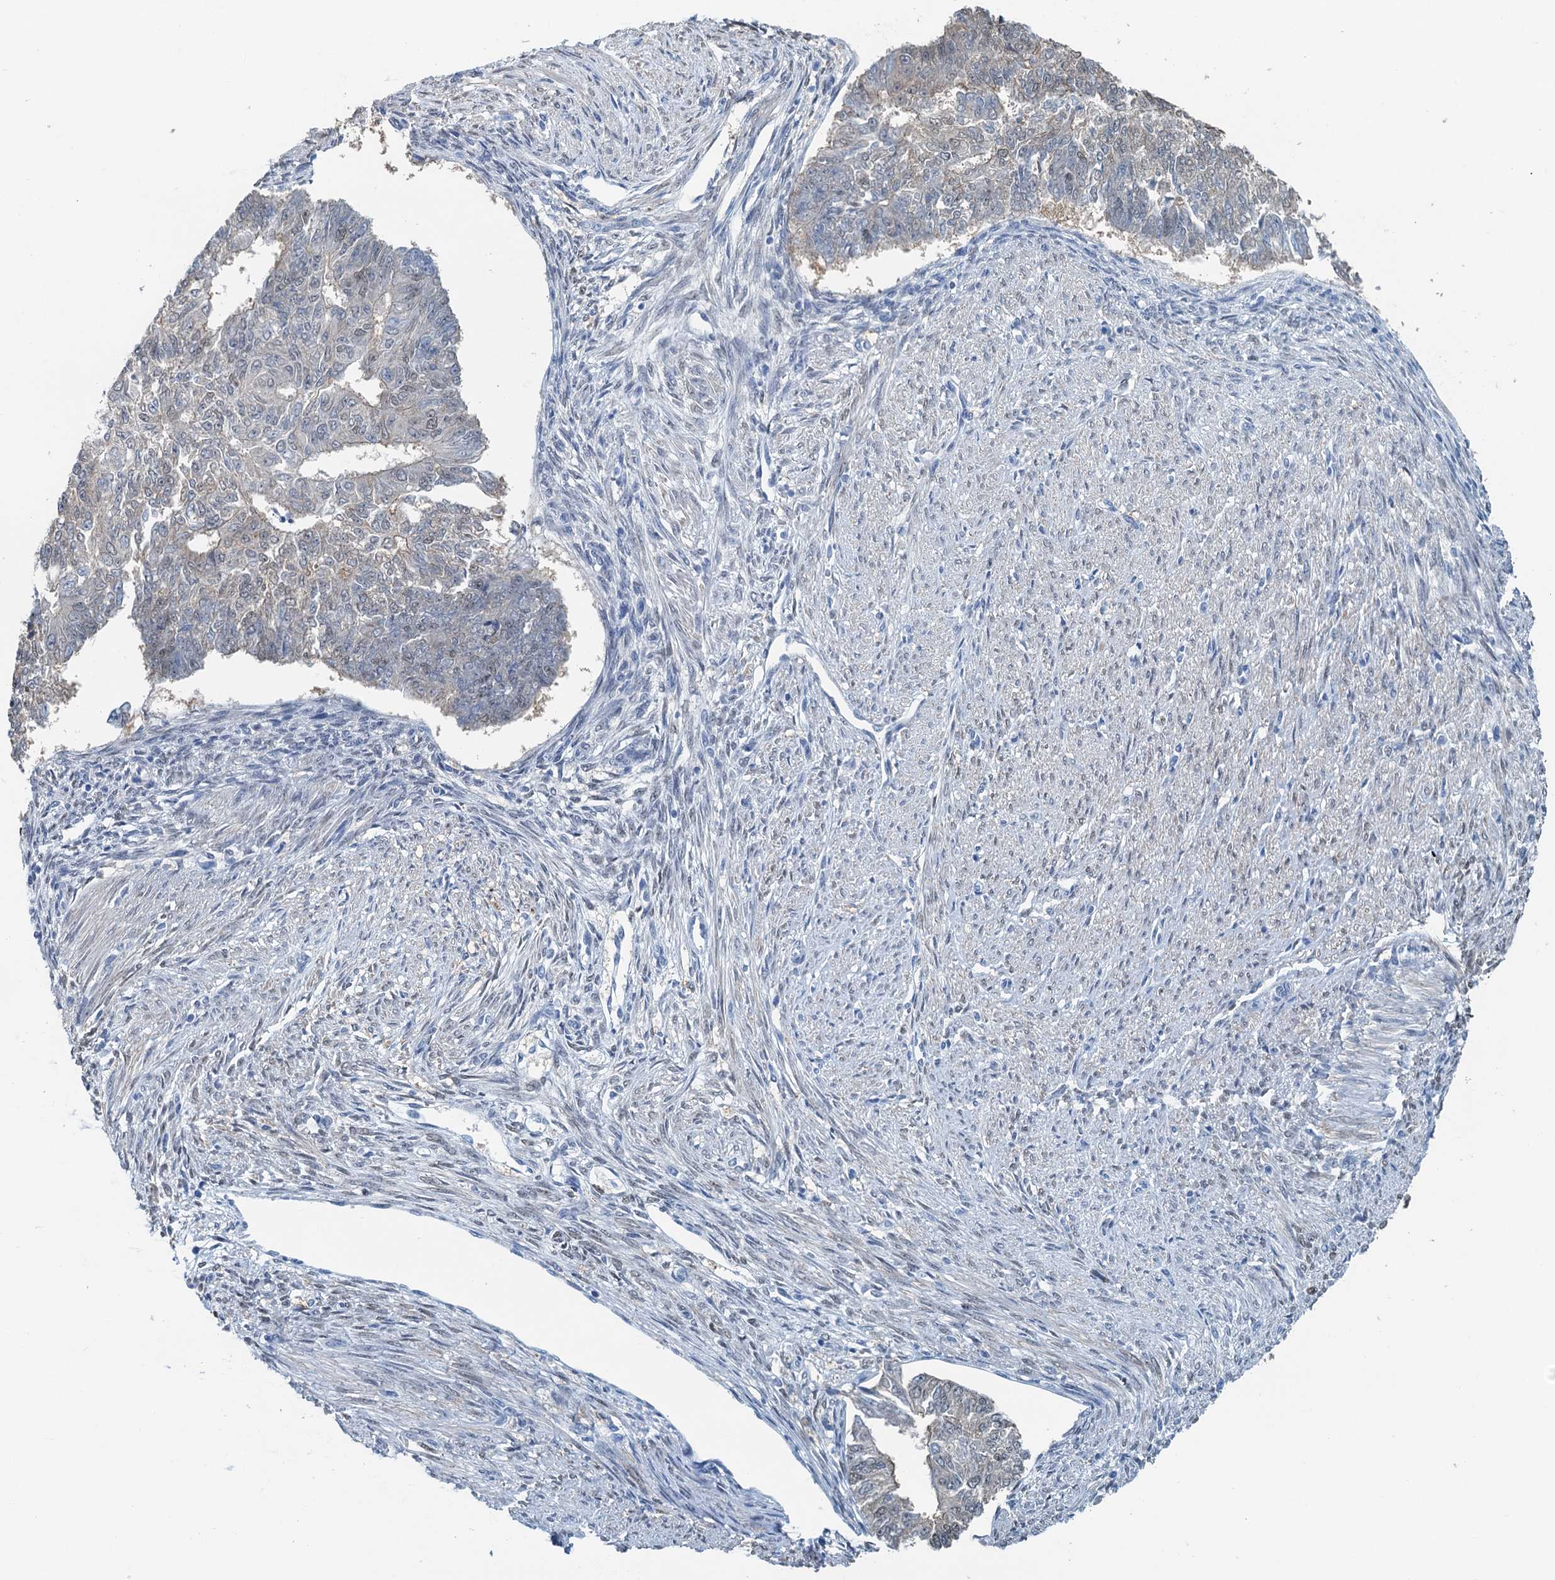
{"staining": {"intensity": "negative", "quantity": "none", "location": "none"}, "tissue": "endometrial cancer", "cell_type": "Tumor cells", "image_type": "cancer", "snomed": [{"axis": "morphology", "description": "Adenocarcinoma, NOS"}, {"axis": "topography", "description": "Endometrium"}], "caption": "Immunohistochemical staining of human adenocarcinoma (endometrial) reveals no significant positivity in tumor cells. Brightfield microscopy of immunohistochemistry stained with DAB (brown) and hematoxylin (blue), captured at high magnification.", "gene": "AHCY", "patient": {"sex": "female", "age": 32}}